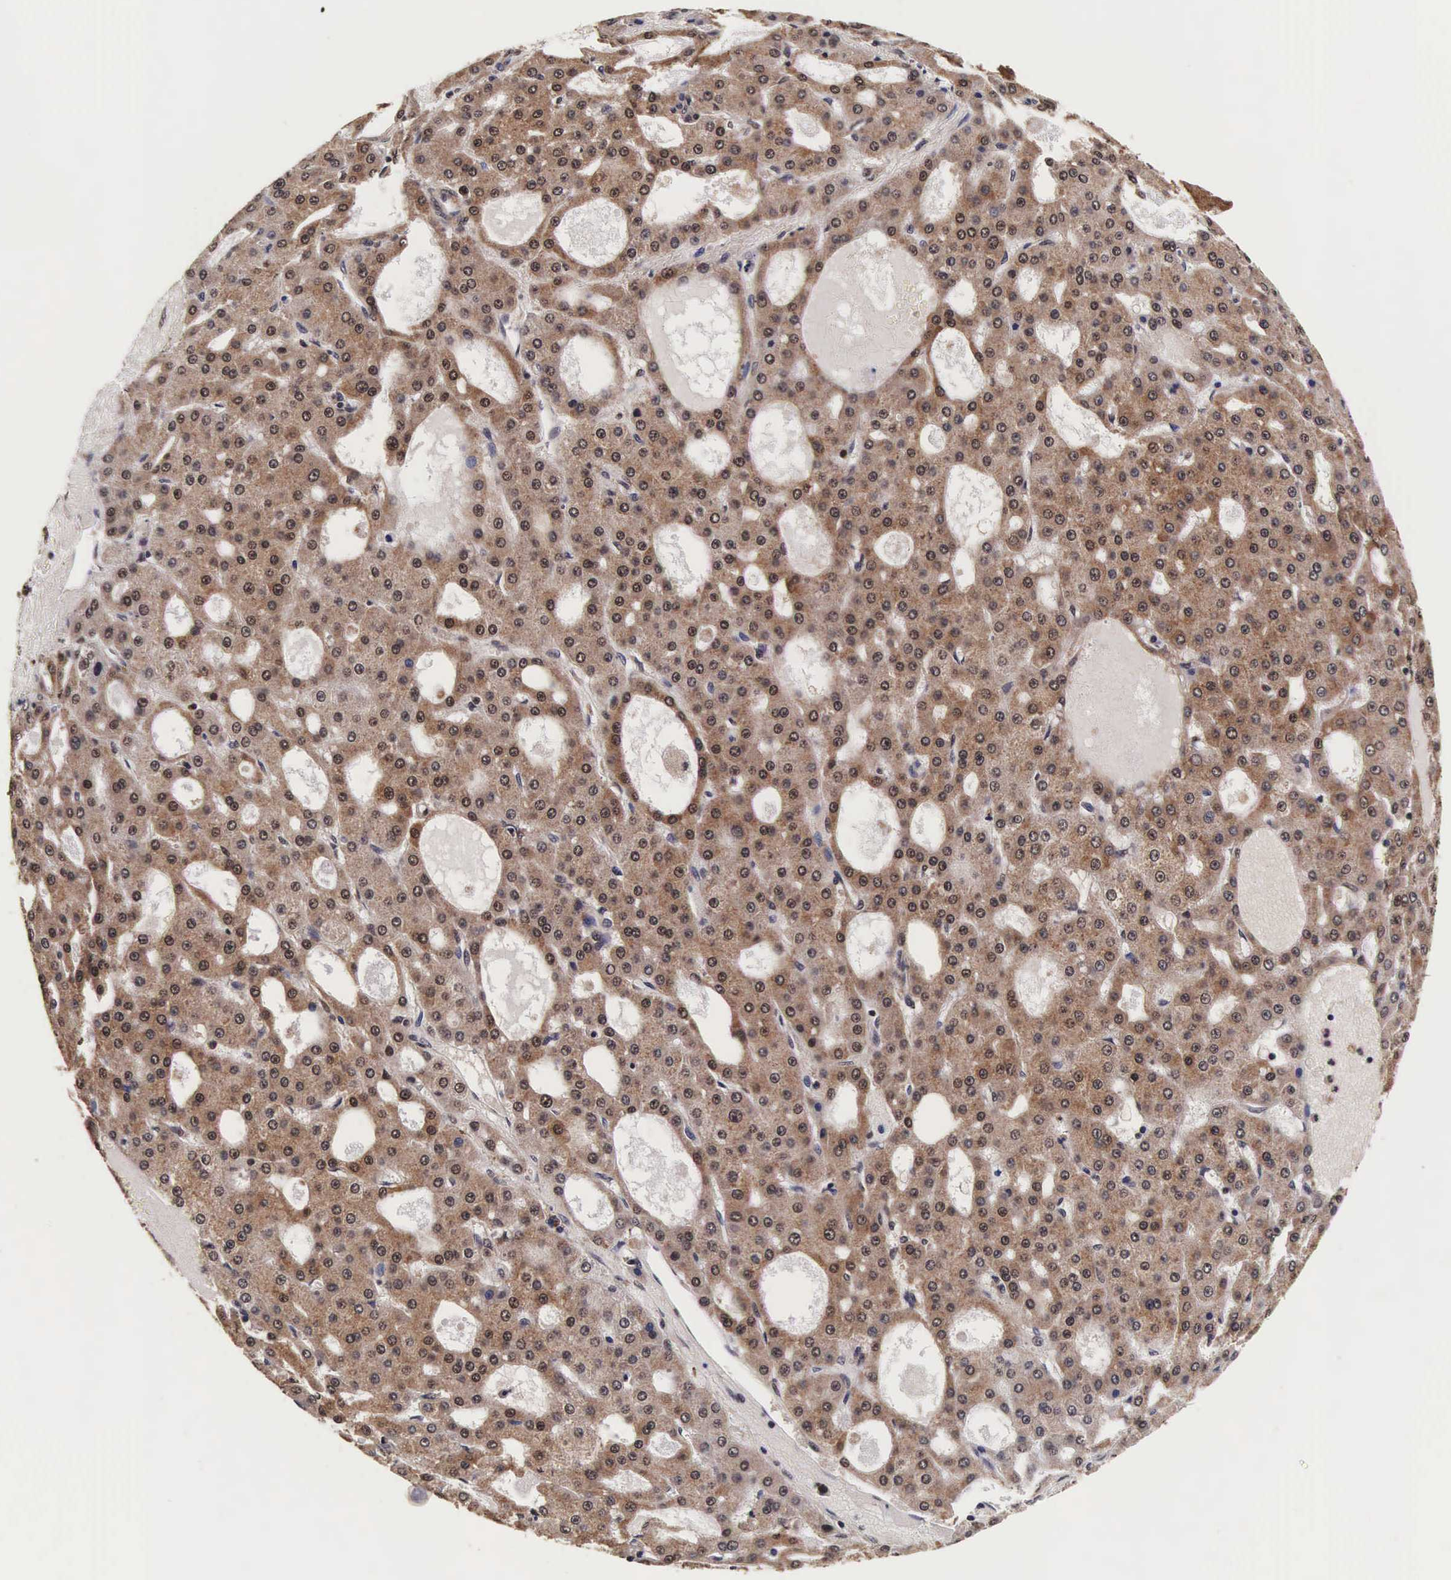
{"staining": {"intensity": "moderate", "quantity": ">75%", "location": "cytoplasmic/membranous,nuclear"}, "tissue": "liver cancer", "cell_type": "Tumor cells", "image_type": "cancer", "snomed": [{"axis": "morphology", "description": "Carcinoma, Hepatocellular, NOS"}, {"axis": "topography", "description": "Liver"}], "caption": "Tumor cells reveal medium levels of moderate cytoplasmic/membranous and nuclear staining in about >75% of cells in human liver cancer (hepatocellular carcinoma).", "gene": "TECPR2", "patient": {"sex": "male", "age": 47}}